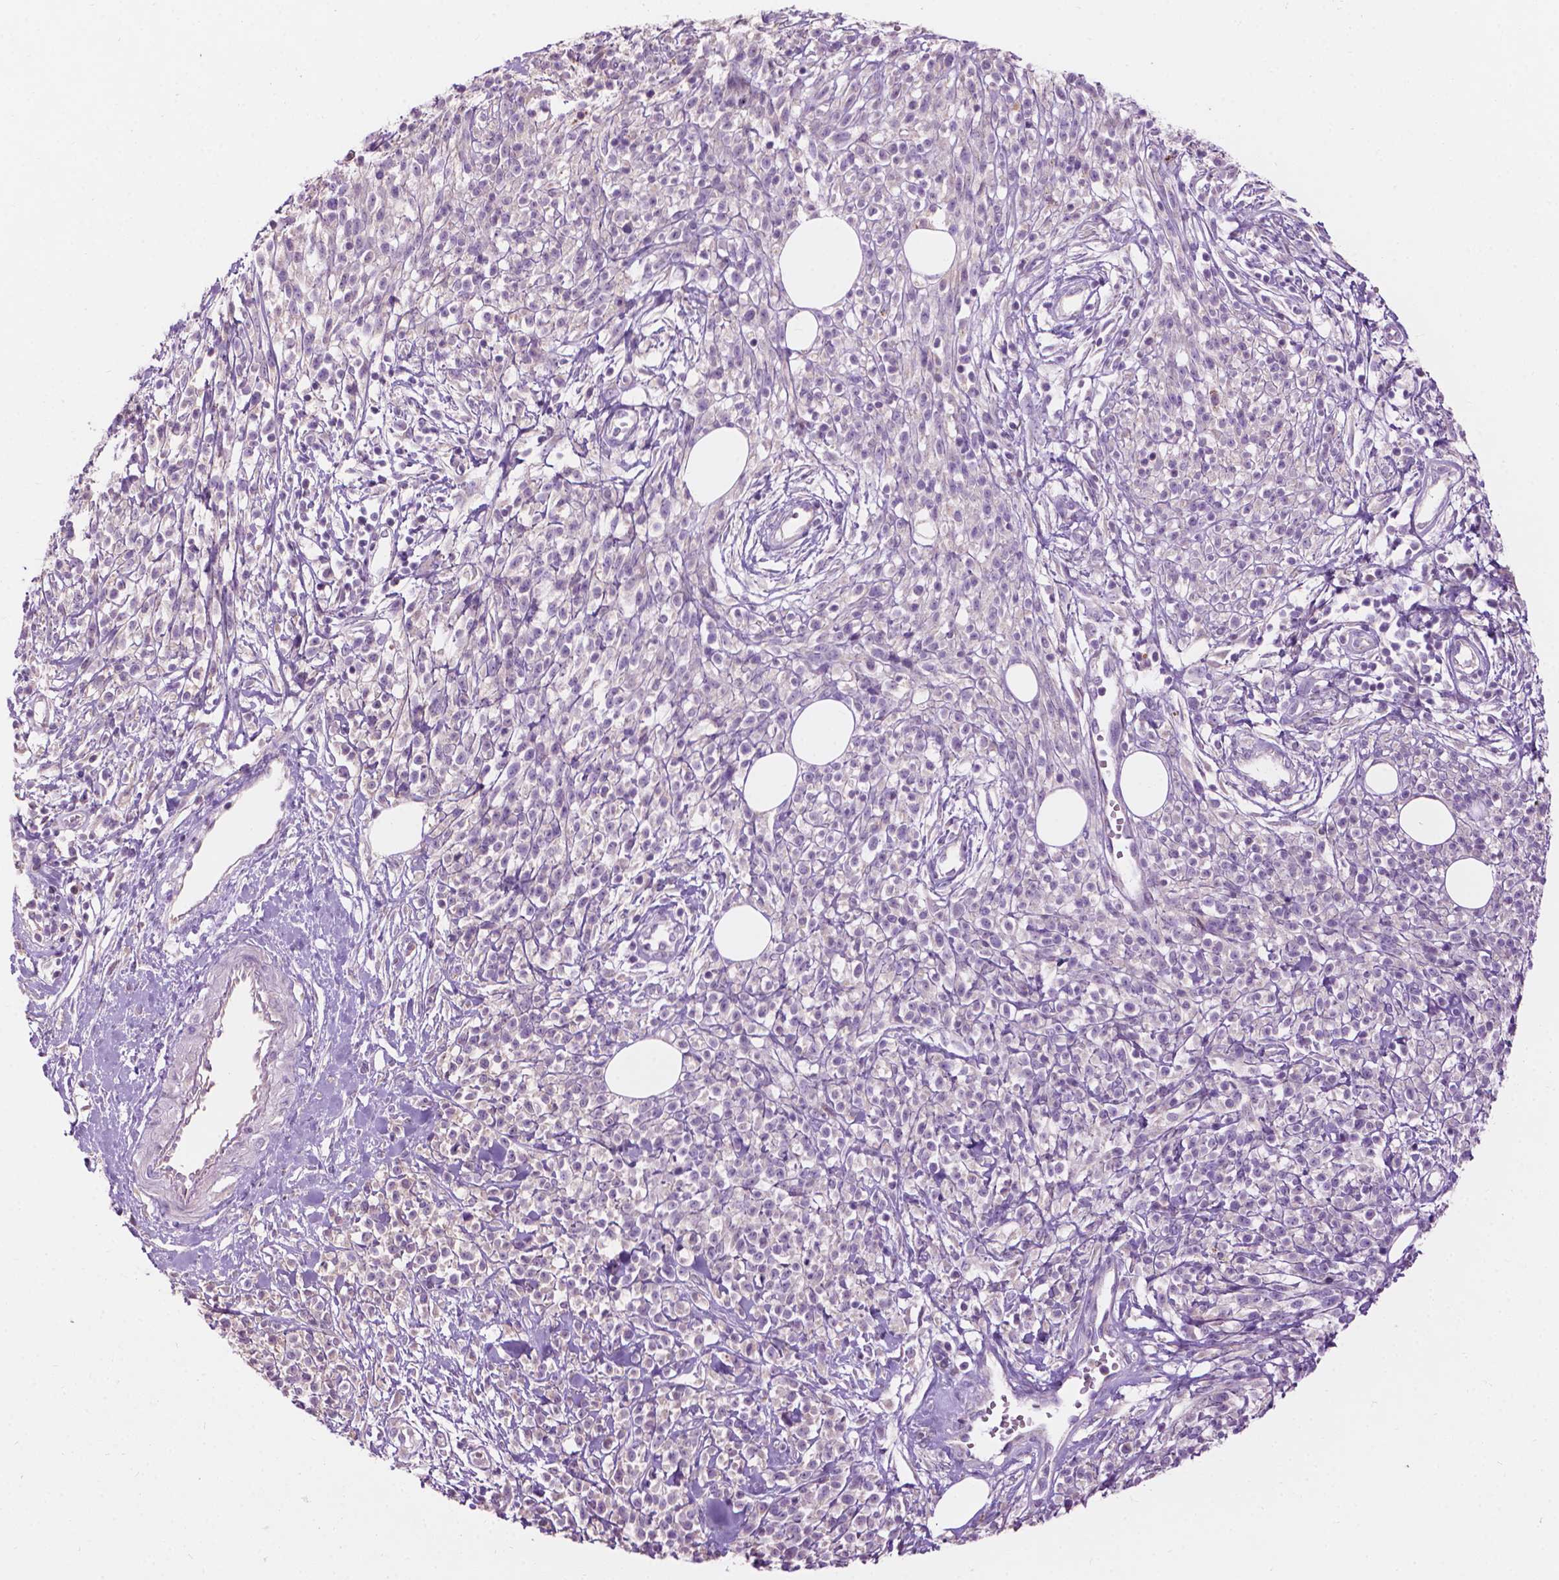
{"staining": {"intensity": "negative", "quantity": "none", "location": "none"}, "tissue": "melanoma", "cell_type": "Tumor cells", "image_type": "cancer", "snomed": [{"axis": "morphology", "description": "Malignant melanoma, NOS"}, {"axis": "topography", "description": "Skin"}, {"axis": "topography", "description": "Skin of trunk"}], "caption": "IHC of melanoma reveals no staining in tumor cells. (Immunohistochemistry, brightfield microscopy, high magnification).", "gene": "NOXO1", "patient": {"sex": "male", "age": 74}}